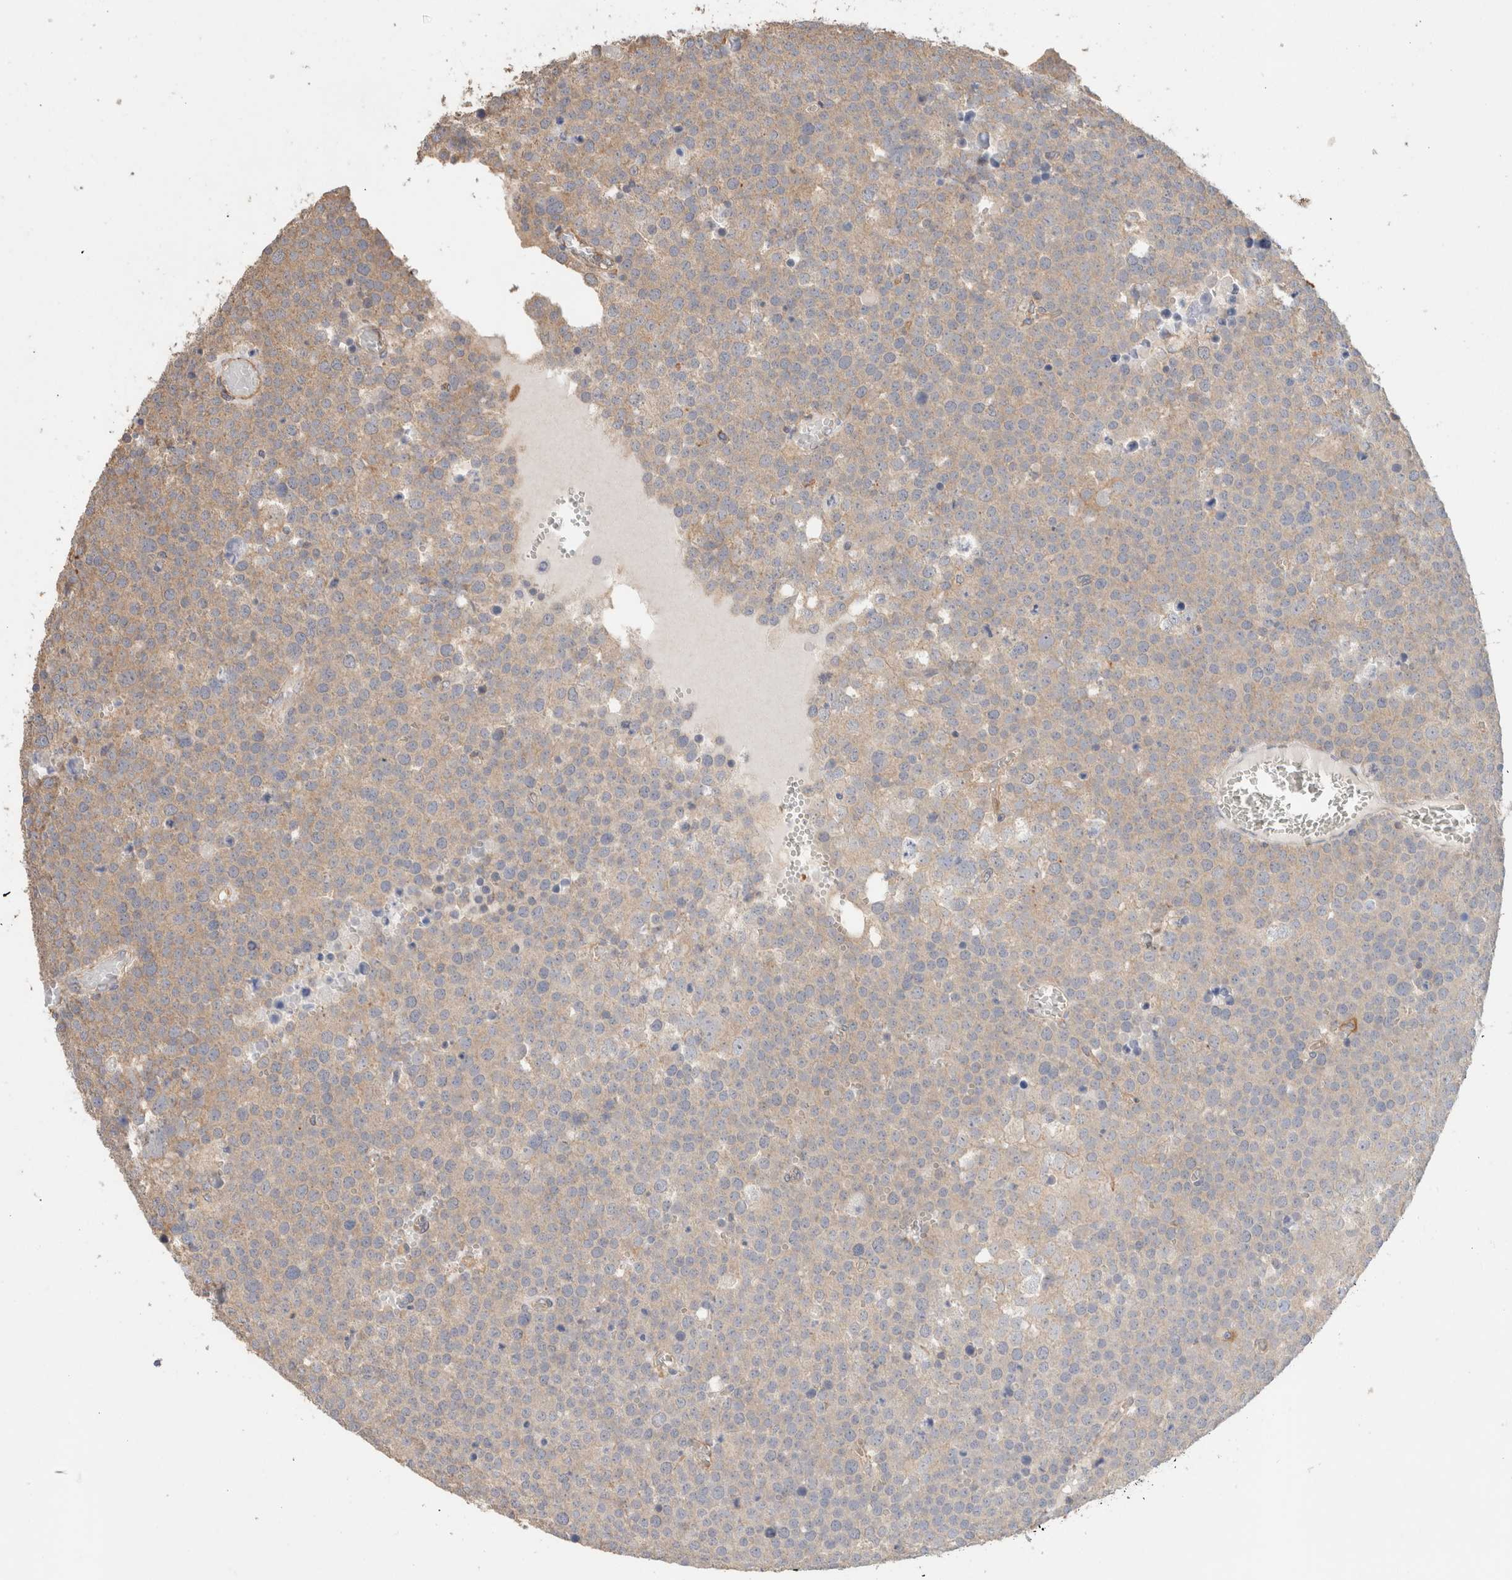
{"staining": {"intensity": "weak", "quantity": "<25%", "location": "cytoplasmic/membranous"}, "tissue": "testis cancer", "cell_type": "Tumor cells", "image_type": "cancer", "snomed": [{"axis": "morphology", "description": "Seminoma, NOS"}, {"axis": "topography", "description": "Testis"}], "caption": "IHC photomicrograph of human seminoma (testis) stained for a protein (brown), which shows no positivity in tumor cells. Nuclei are stained in blue.", "gene": "CFAP418", "patient": {"sex": "male", "age": 71}}